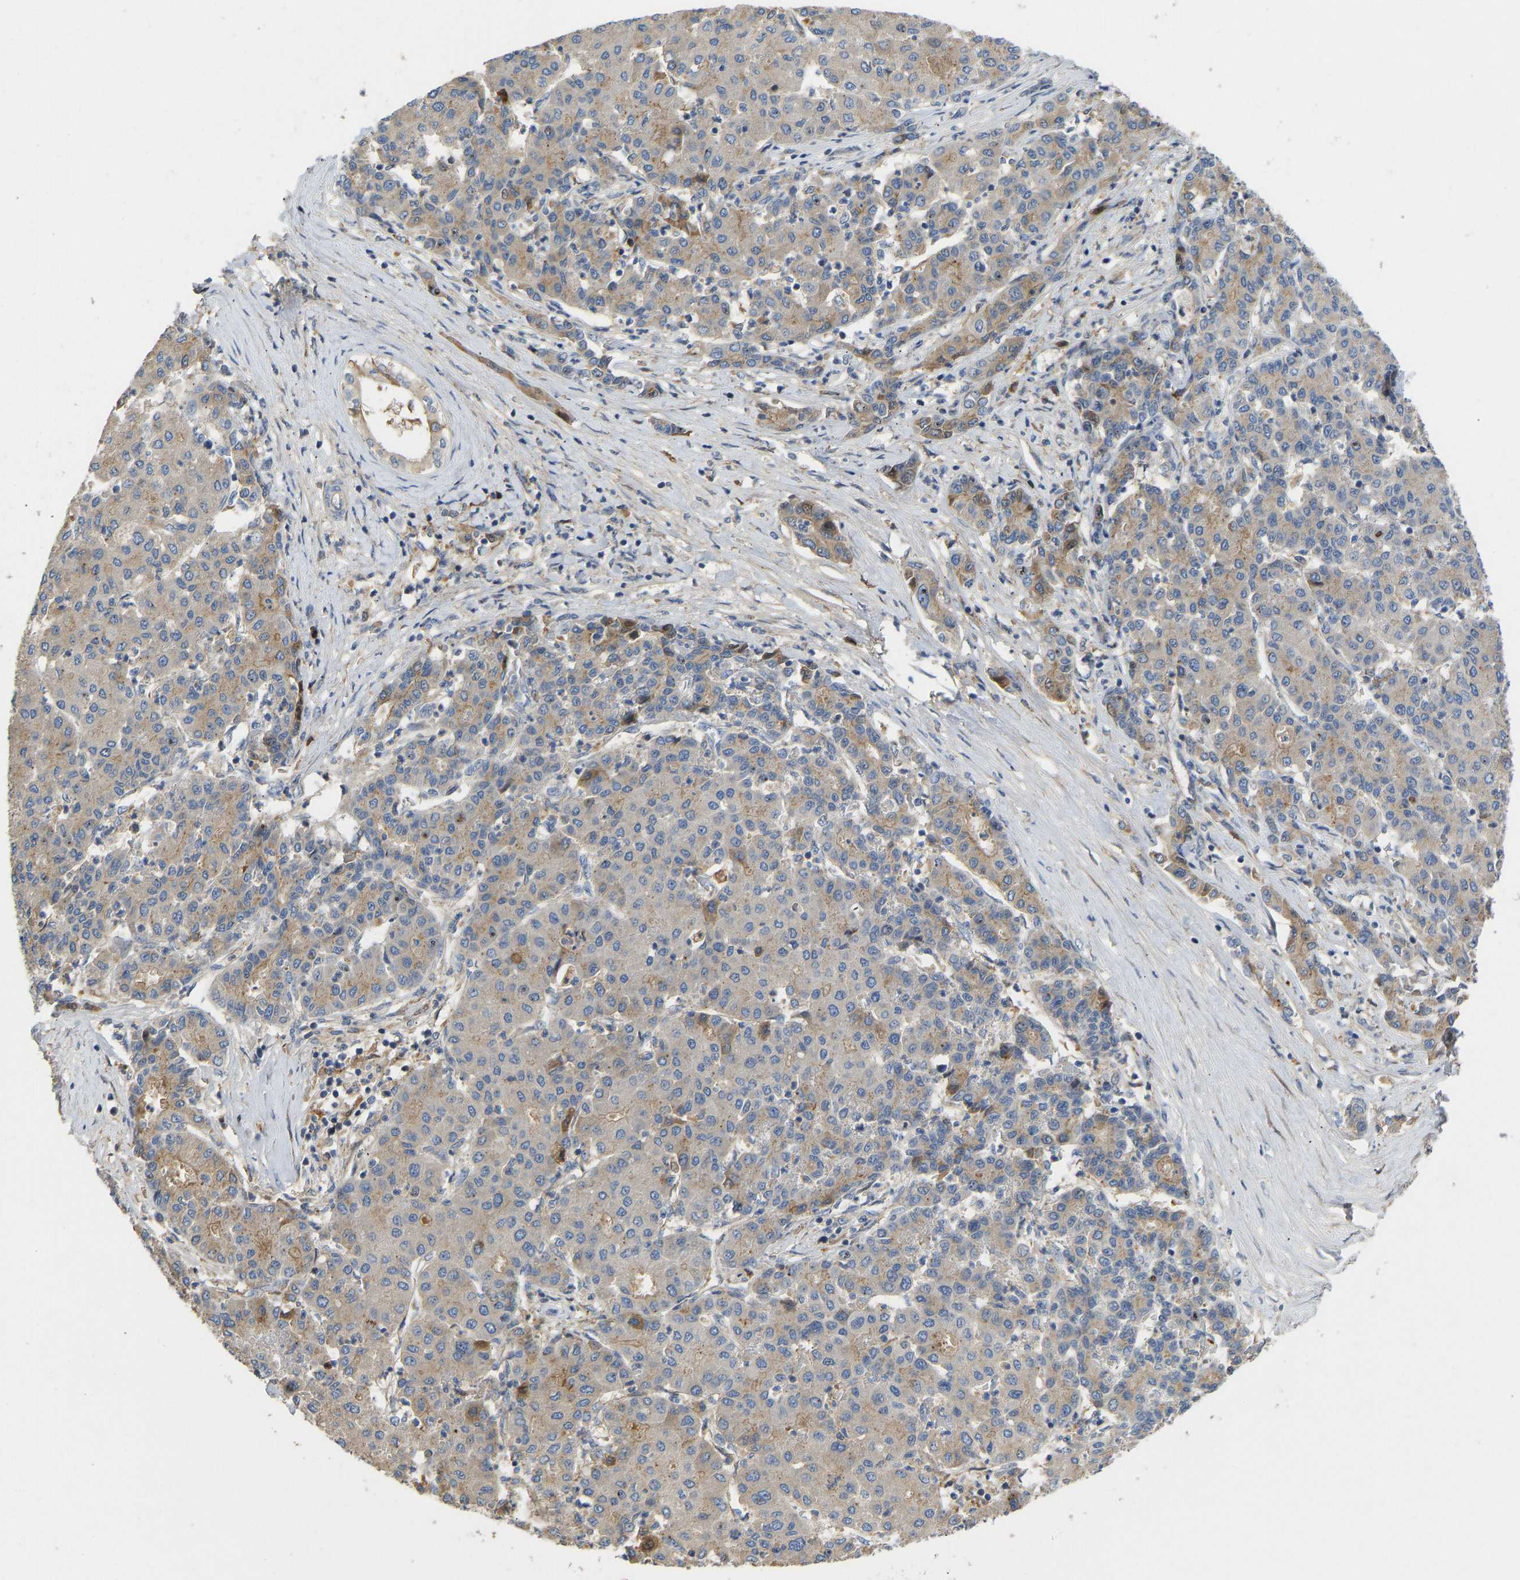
{"staining": {"intensity": "weak", "quantity": ">75%", "location": "cytoplasmic/membranous"}, "tissue": "liver cancer", "cell_type": "Tumor cells", "image_type": "cancer", "snomed": [{"axis": "morphology", "description": "Carcinoma, Hepatocellular, NOS"}, {"axis": "topography", "description": "Liver"}], "caption": "Protein staining of liver cancer tissue displays weak cytoplasmic/membranous positivity in approximately >75% of tumor cells. (IHC, brightfield microscopy, high magnification).", "gene": "VCPKMT", "patient": {"sex": "male", "age": 65}}